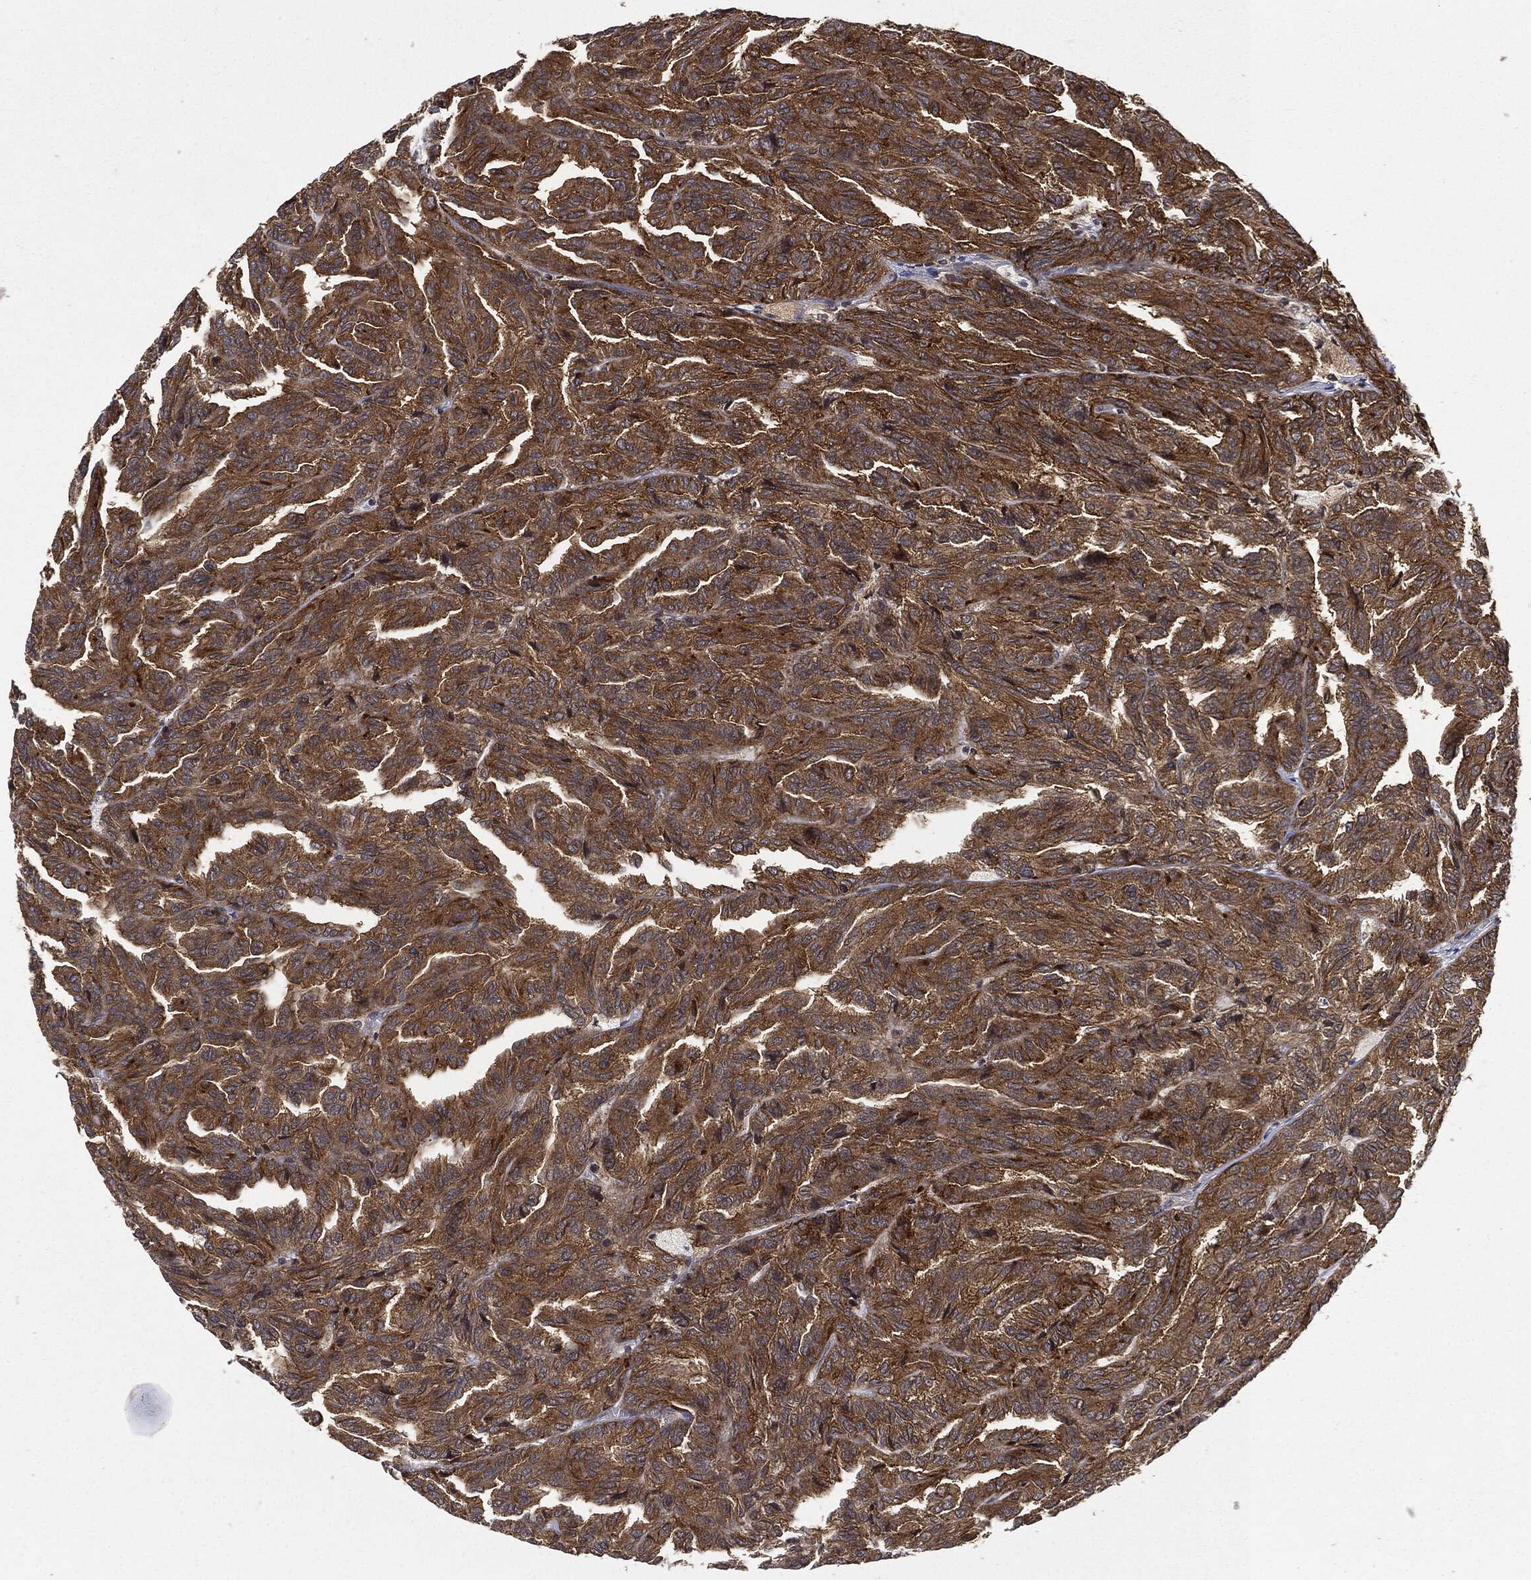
{"staining": {"intensity": "strong", "quantity": ">75%", "location": "cytoplasmic/membranous"}, "tissue": "renal cancer", "cell_type": "Tumor cells", "image_type": "cancer", "snomed": [{"axis": "morphology", "description": "Adenocarcinoma, NOS"}, {"axis": "topography", "description": "Kidney"}], "caption": "Strong cytoplasmic/membranous expression is identified in about >75% of tumor cells in renal cancer (adenocarcinoma).", "gene": "SNX5", "patient": {"sex": "male", "age": 79}}